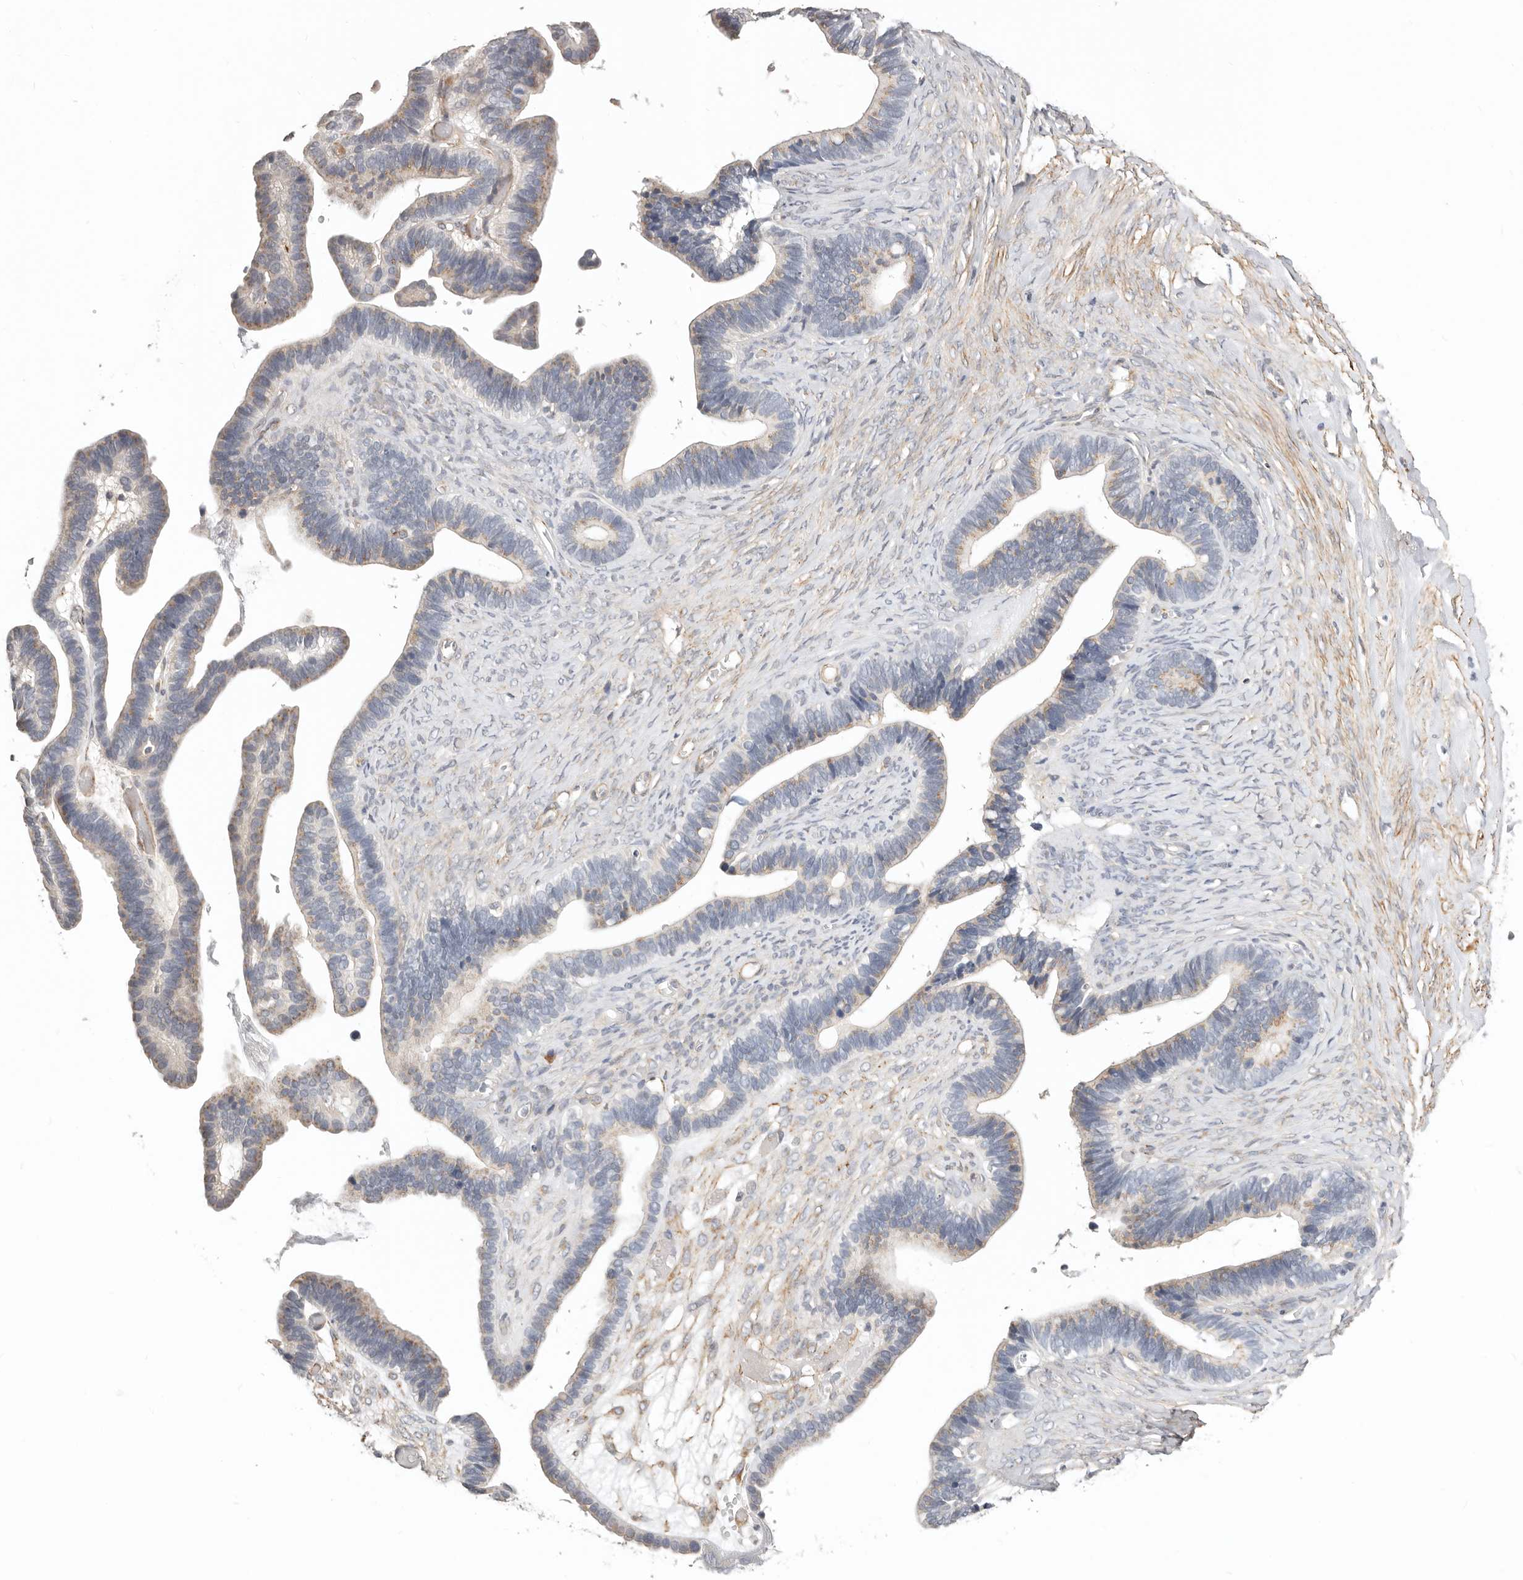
{"staining": {"intensity": "weak", "quantity": ">75%", "location": "cytoplasmic/membranous"}, "tissue": "ovarian cancer", "cell_type": "Tumor cells", "image_type": "cancer", "snomed": [{"axis": "morphology", "description": "Cystadenocarcinoma, serous, NOS"}, {"axis": "topography", "description": "Ovary"}], "caption": "A brown stain highlights weak cytoplasmic/membranous expression of a protein in human ovarian cancer tumor cells.", "gene": "RABAC1", "patient": {"sex": "female", "age": 56}}